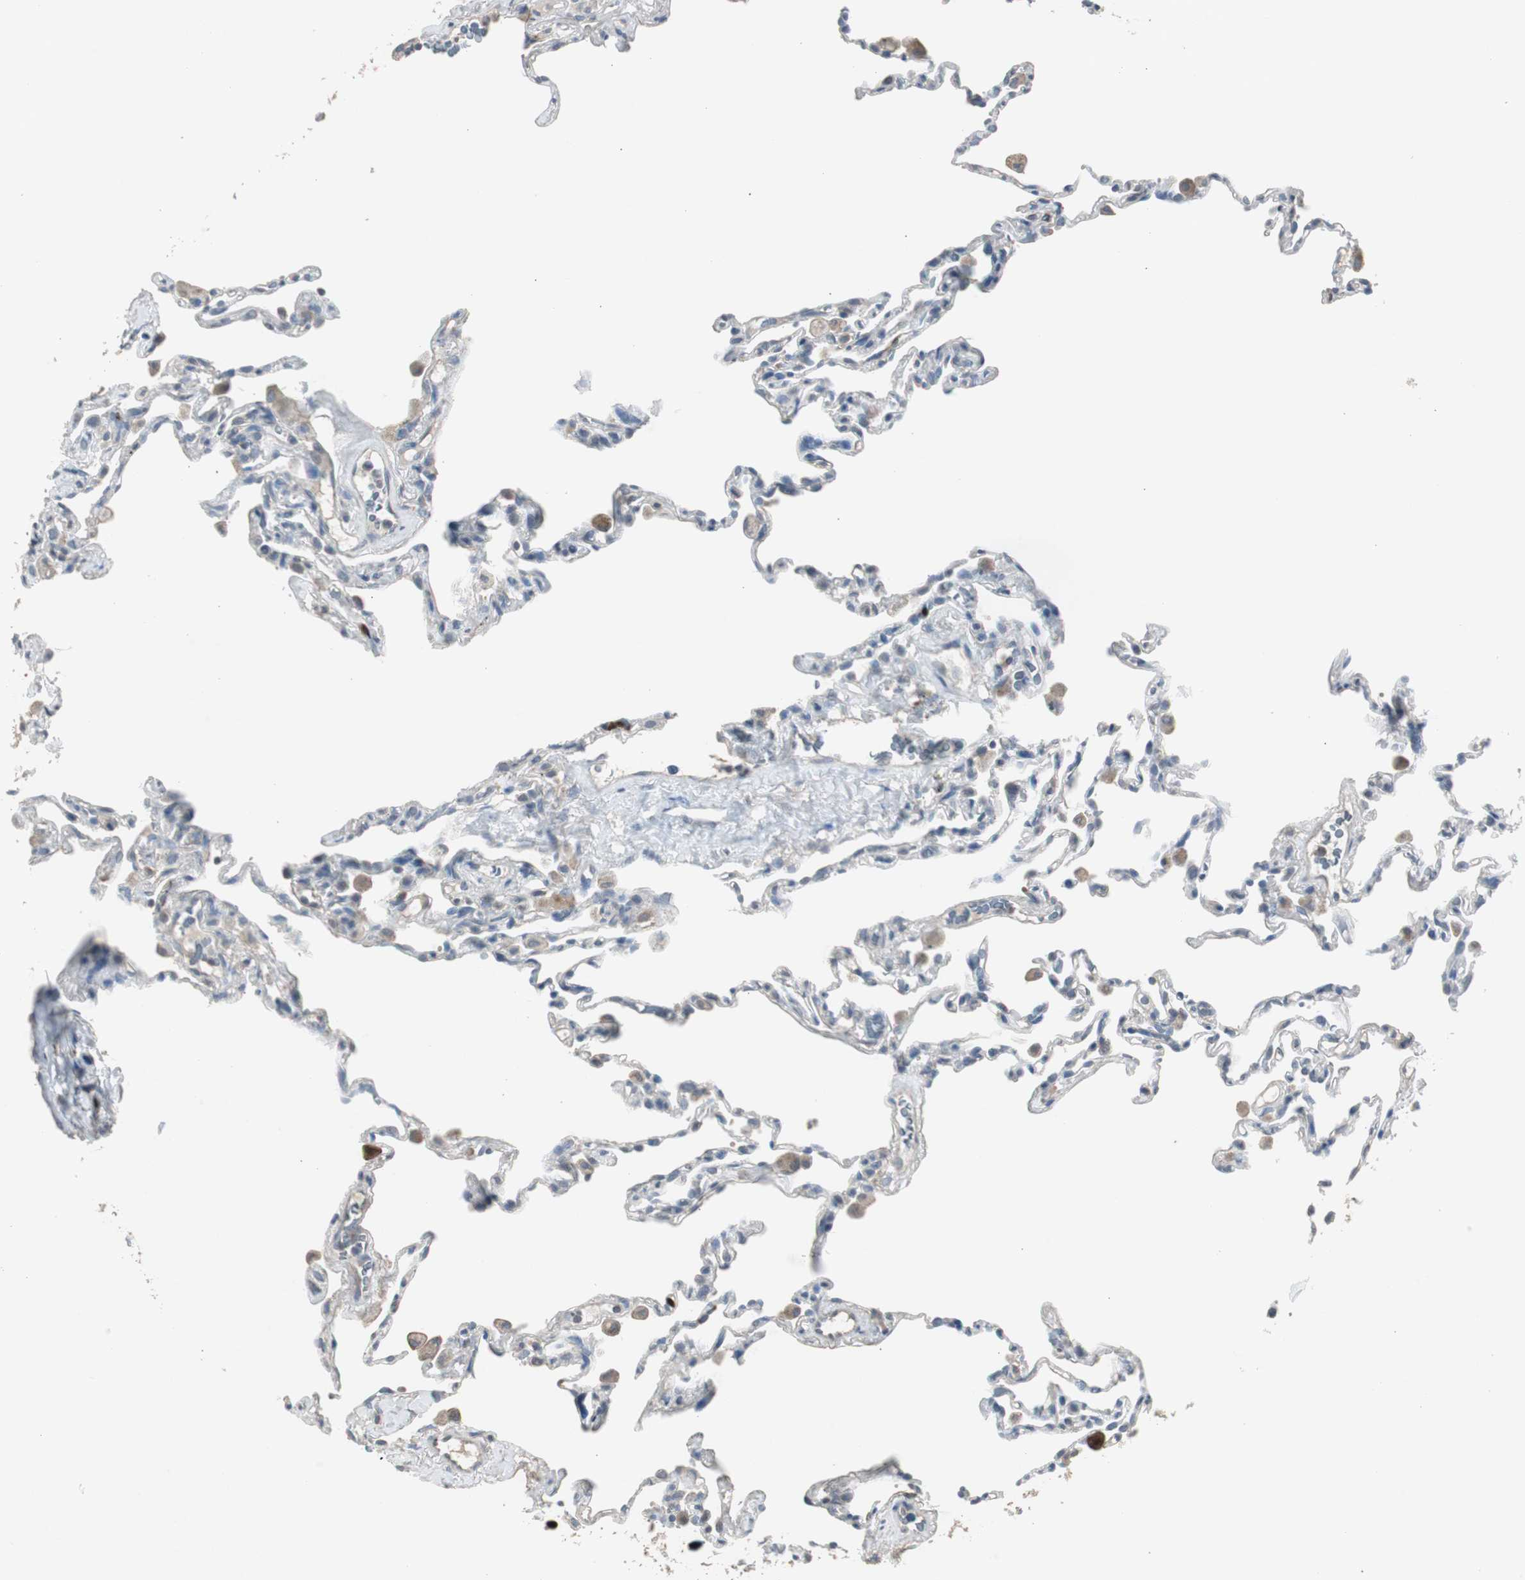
{"staining": {"intensity": "negative", "quantity": "none", "location": "none"}, "tissue": "lung", "cell_type": "Alveolar cells", "image_type": "normal", "snomed": [{"axis": "morphology", "description": "Normal tissue, NOS"}, {"axis": "topography", "description": "Lung"}], "caption": "Immunohistochemistry (IHC) micrograph of benign lung stained for a protein (brown), which demonstrates no staining in alveolar cells. Nuclei are stained in blue.", "gene": "TK1", "patient": {"sex": "male", "age": 59}}